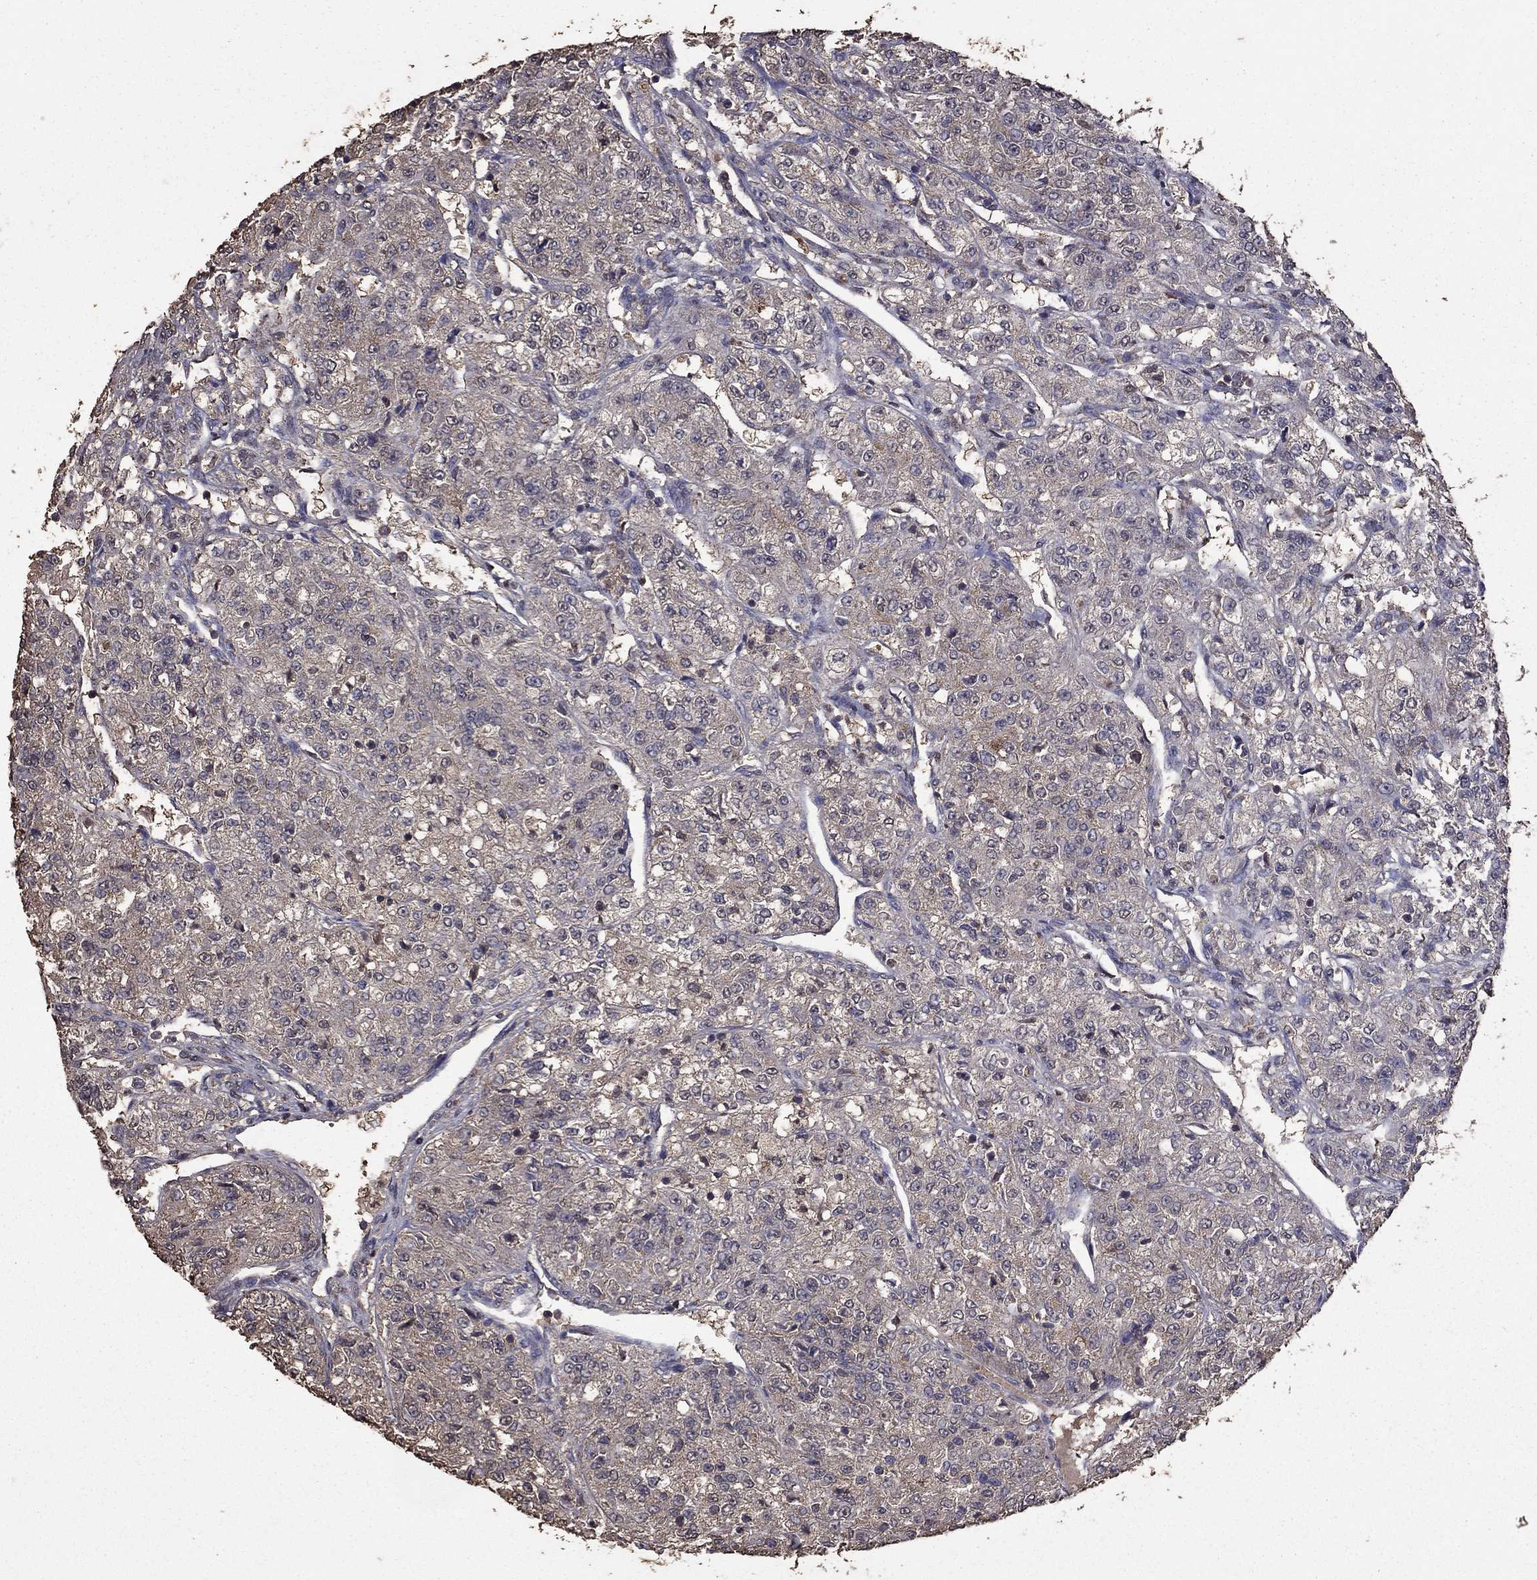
{"staining": {"intensity": "negative", "quantity": "none", "location": "none"}, "tissue": "renal cancer", "cell_type": "Tumor cells", "image_type": "cancer", "snomed": [{"axis": "morphology", "description": "Adenocarcinoma, NOS"}, {"axis": "topography", "description": "Kidney"}], "caption": "The micrograph shows no significant positivity in tumor cells of renal cancer. (DAB immunohistochemistry (IHC) visualized using brightfield microscopy, high magnification).", "gene": "SERPINA5", "patient": {"sex": "female", "age": 63}}